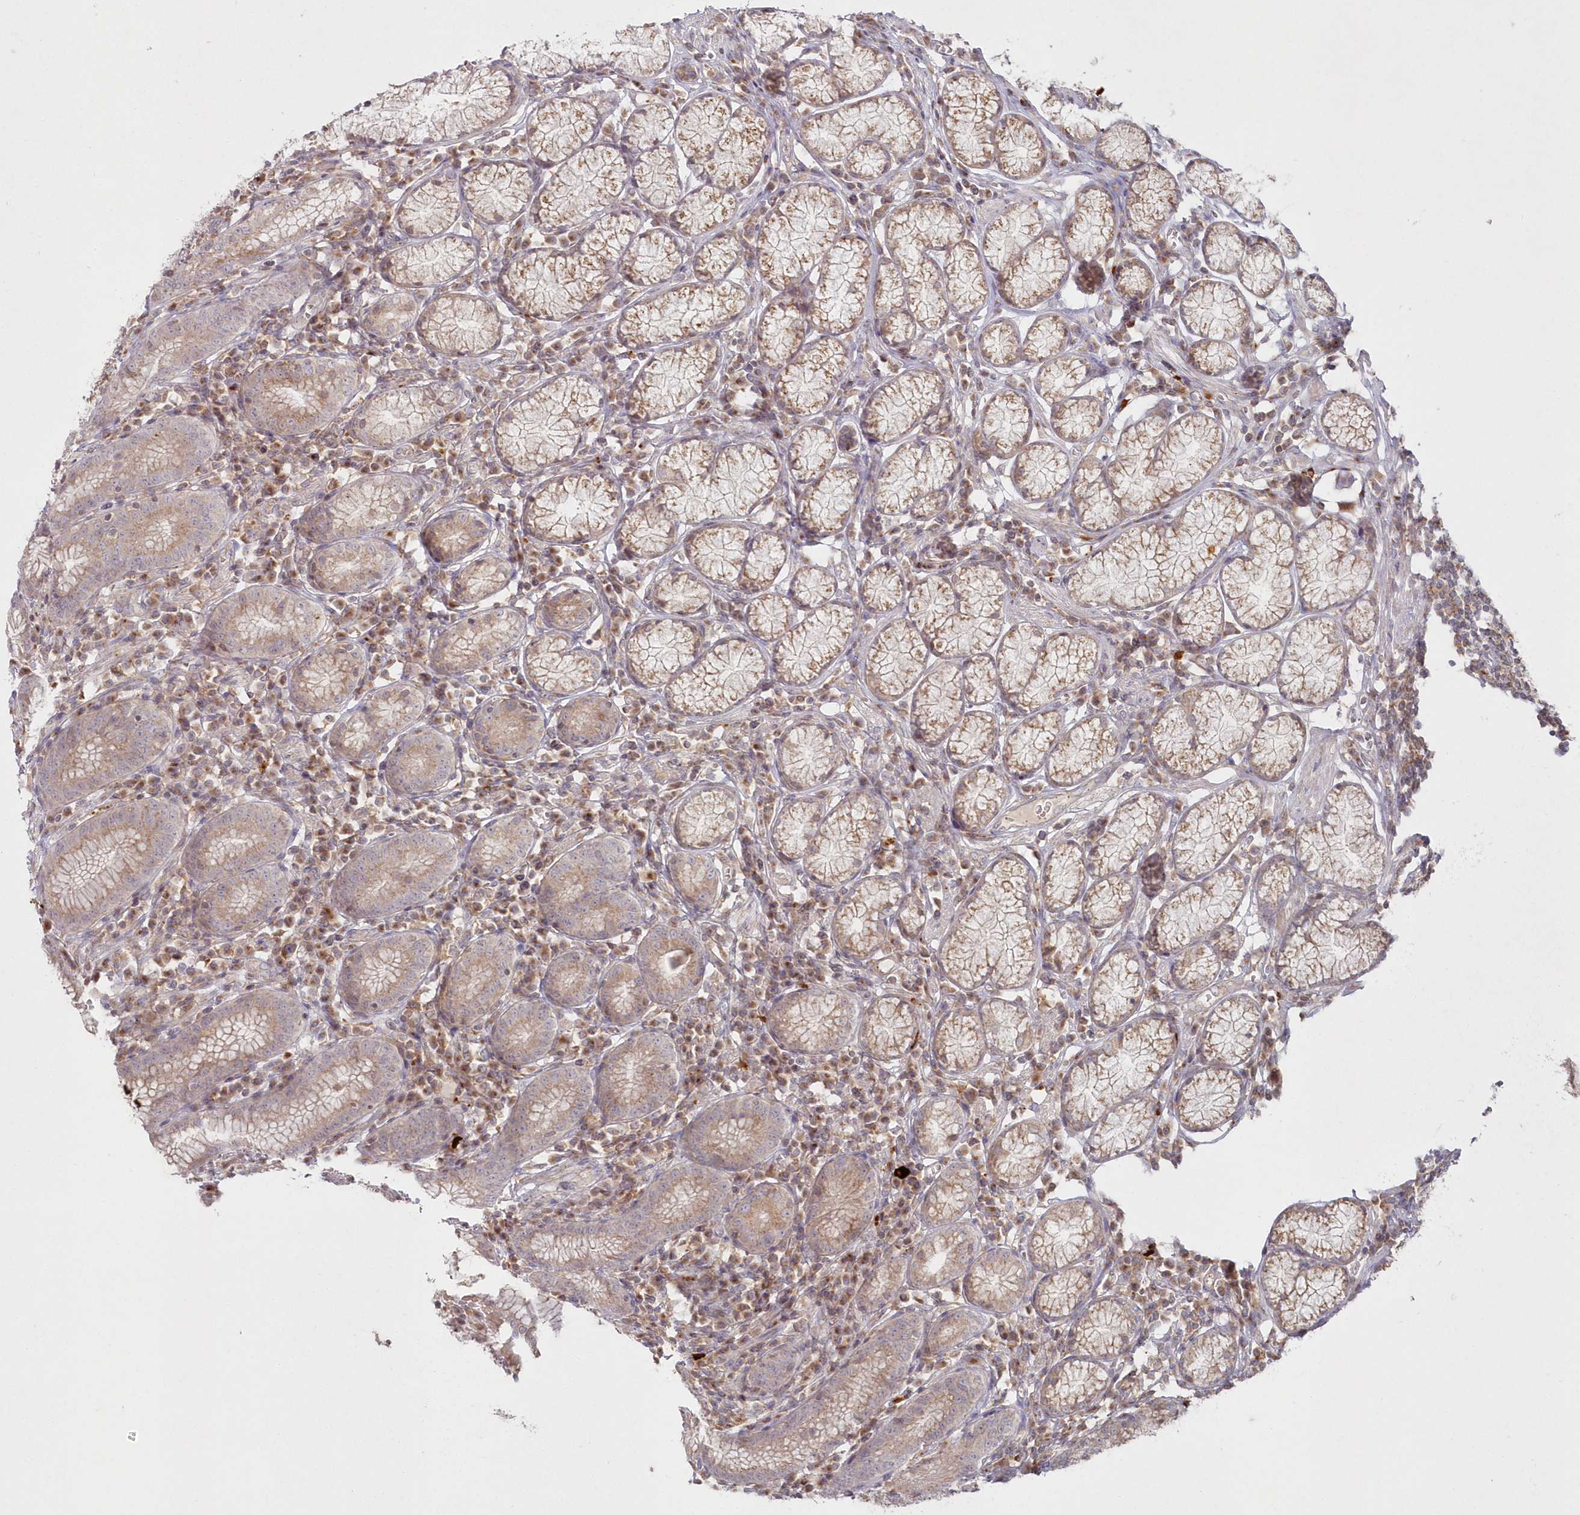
{"staining": {"intensity": "weak", "quantity": "25%-75%", "location": "cytoplasmic/membranous"}, "tissue": "stomach", "cell_type": "Glandular cells", "image_type": "normal", "snomed": [{"axis": "morphology", "description": "Normal tissue, NOS"}, {"axis": "topography", "description": "Stomach"}], "caption": "Immunohistochemical staining of benign human stomach reveals low levels of weak cytoplasmic/membranous staining in approximately 25%-75% of glandular cells. (IHC, brightfield microscopy, high magnification).", "gene": "ARSB", "patient": {"sex": "male", "age": 55}}